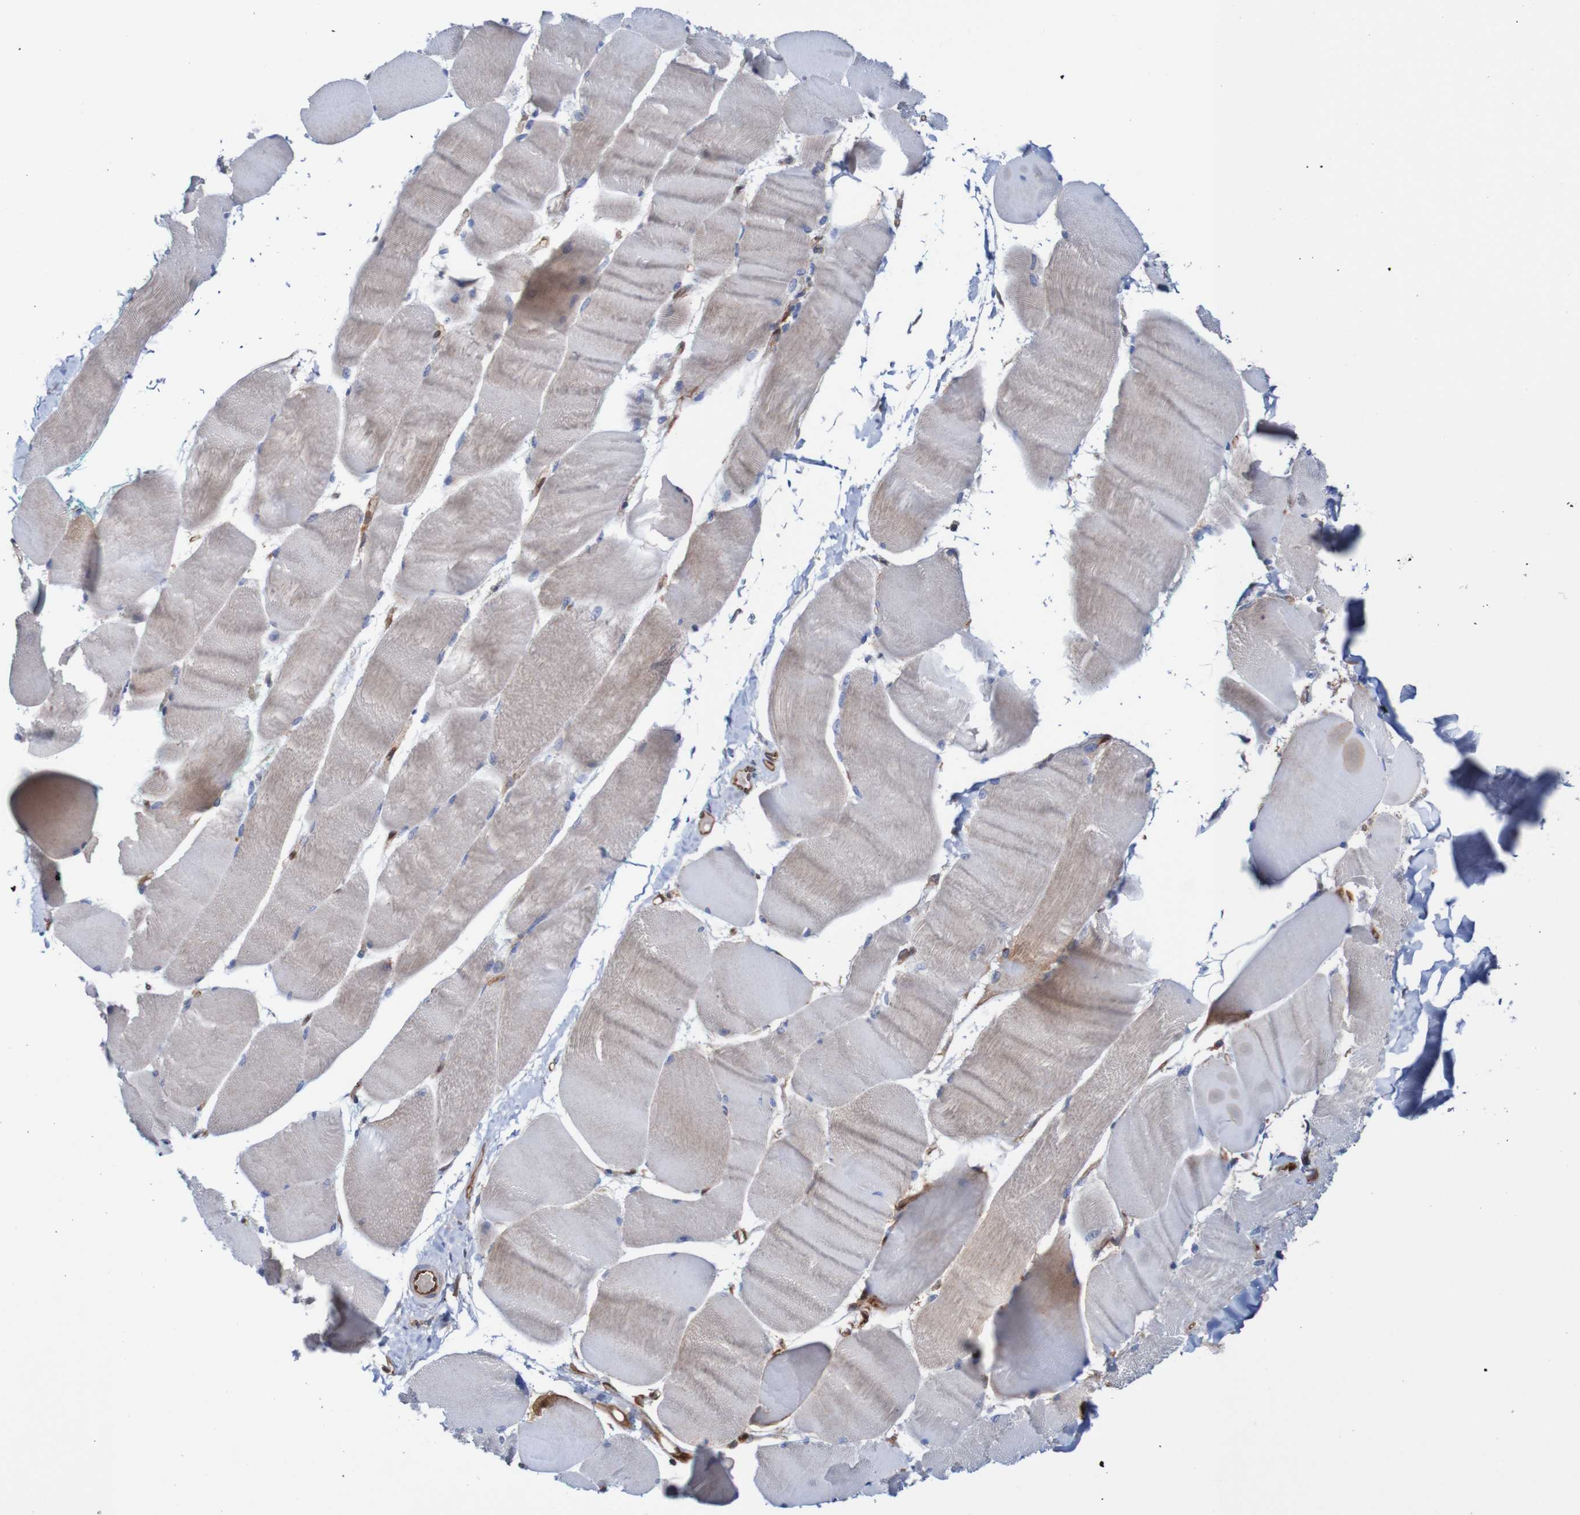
{"staining": {"intensity": "weak", "quantity": ">75%", "location": "cytoplasmic/membranous"}, "tissue": "skeletal muscle", "cell_type": "Myocytes", "image_type": "normal", "snomed": [{"axis": "morphology", "description": "Normal tissue, NOS"}, {"axis": "morphology", "description": "Squamous cell carcinoma, NOS"}, {"axis": "topography", "description": "Skeletal muscle"}], "caption": "An immunohistochemistry (IHC) photomicrograph of benign tissue is shown. Protein staining in brown labels weak cytoplasmic/membranous positivity in skeletal muscle within myocytes. (brown staining indicates protein expression, while blue staining denotes nuclei).", "gene": "RIGI", "patient": {"sex": "male", "age": 51}}